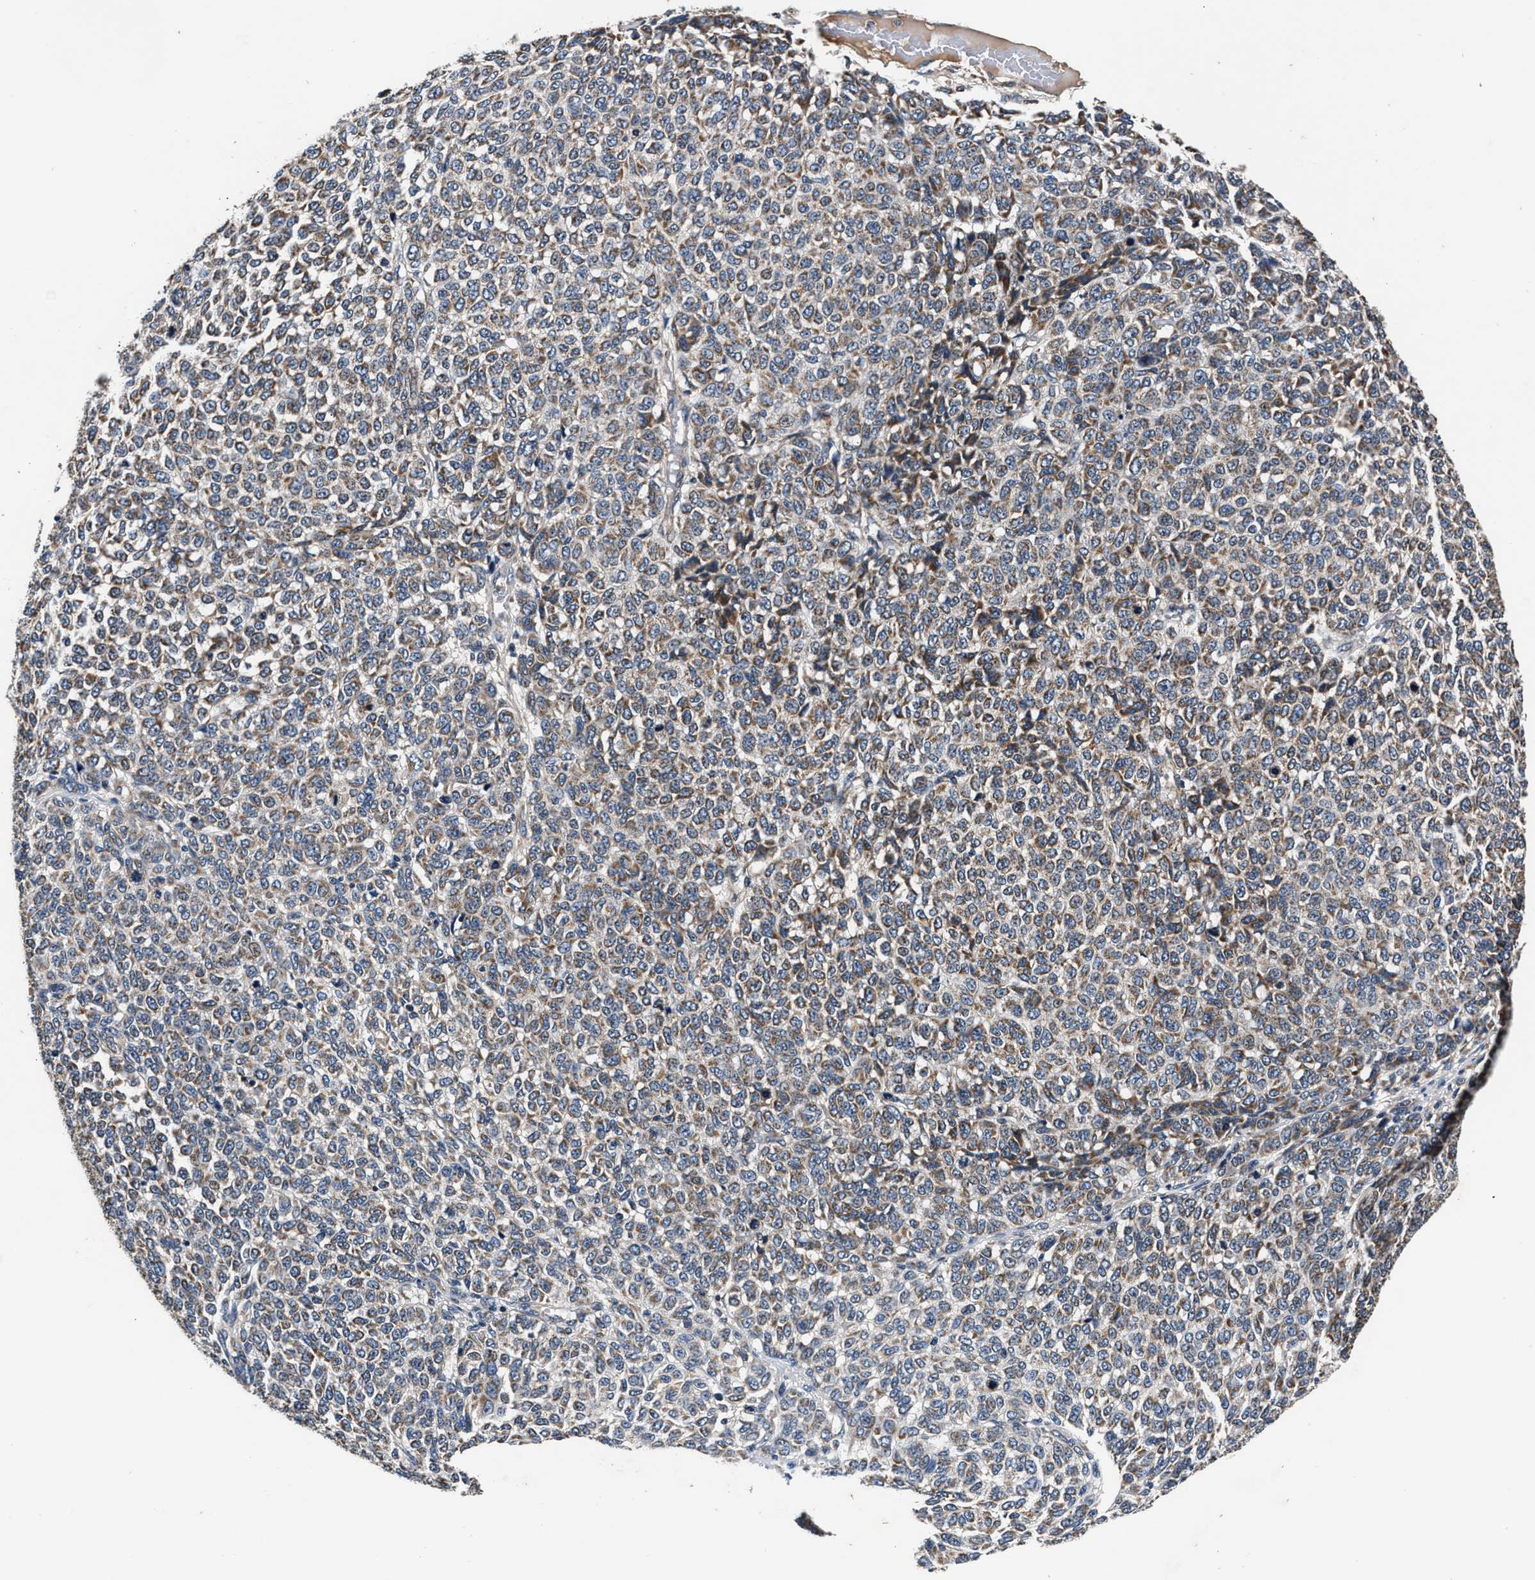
{"staining": {"intensity": "moderate", "quantity": "25%-75%", "location": "cytoplasmic/membranous"}, "tissue": "melanoma", "cell_type": "Tumor cells", "image_type": "cancer", "snomed": [{"axis": "morphology", "description": "Malignant melanoma, NOS"}, {"axis": "topography", "description": "Skin"}], "caption": "High-magnification brightfield microscopy of malignant melanoma stained with DAB (3,3'-diaminobenzidine) (brown) and counterstained with hematoxylin (blue). tumor cells exhibit moderate cytoplasmic/membranous positivity is identified in about25%-75% of cells.", "gene": "IMMT", "patient": {"sex": "male", "age": 59}}